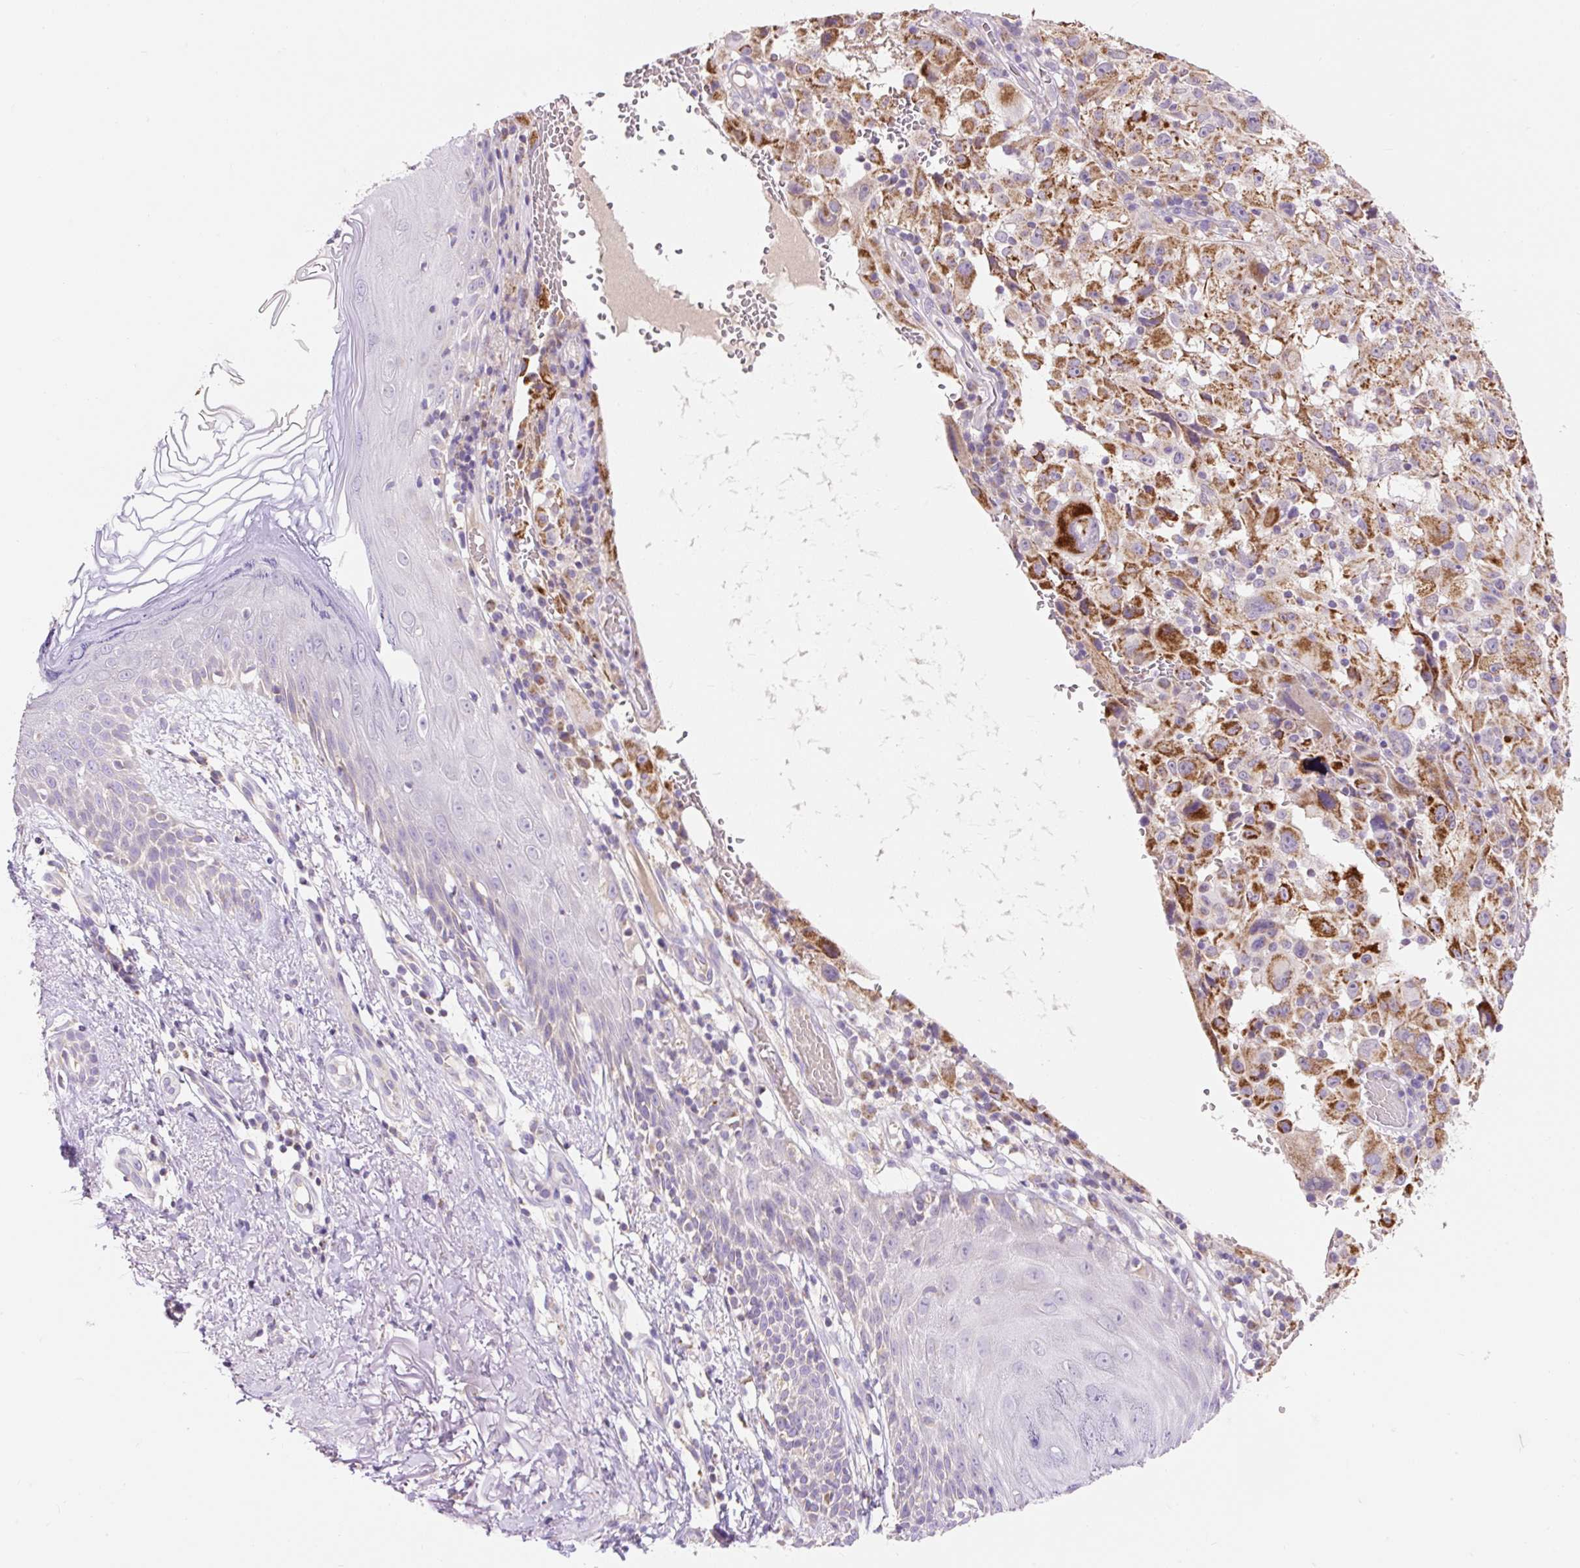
{"staining": {"intensity": "moderate", "quantity": ">75%", "location": "cytoplasmic/membranous"}, "tissue": "melanoma", "cell_type": "Tumor cells", "image_type": "cancer", "snomed": [{"axis": "morphology", "description": "Malignant melanoma, NOS"}, {"axis": "topography", "description": "Skin"}], "caption": "The photomicrograph exhibits staining of malignant melanoma, revealing moderate cytoplasmic/membranous protein positivity (brown color) within tumor cells.", "gene": "PMAIP1", "patient": {"sex": "female", "age": 71}}